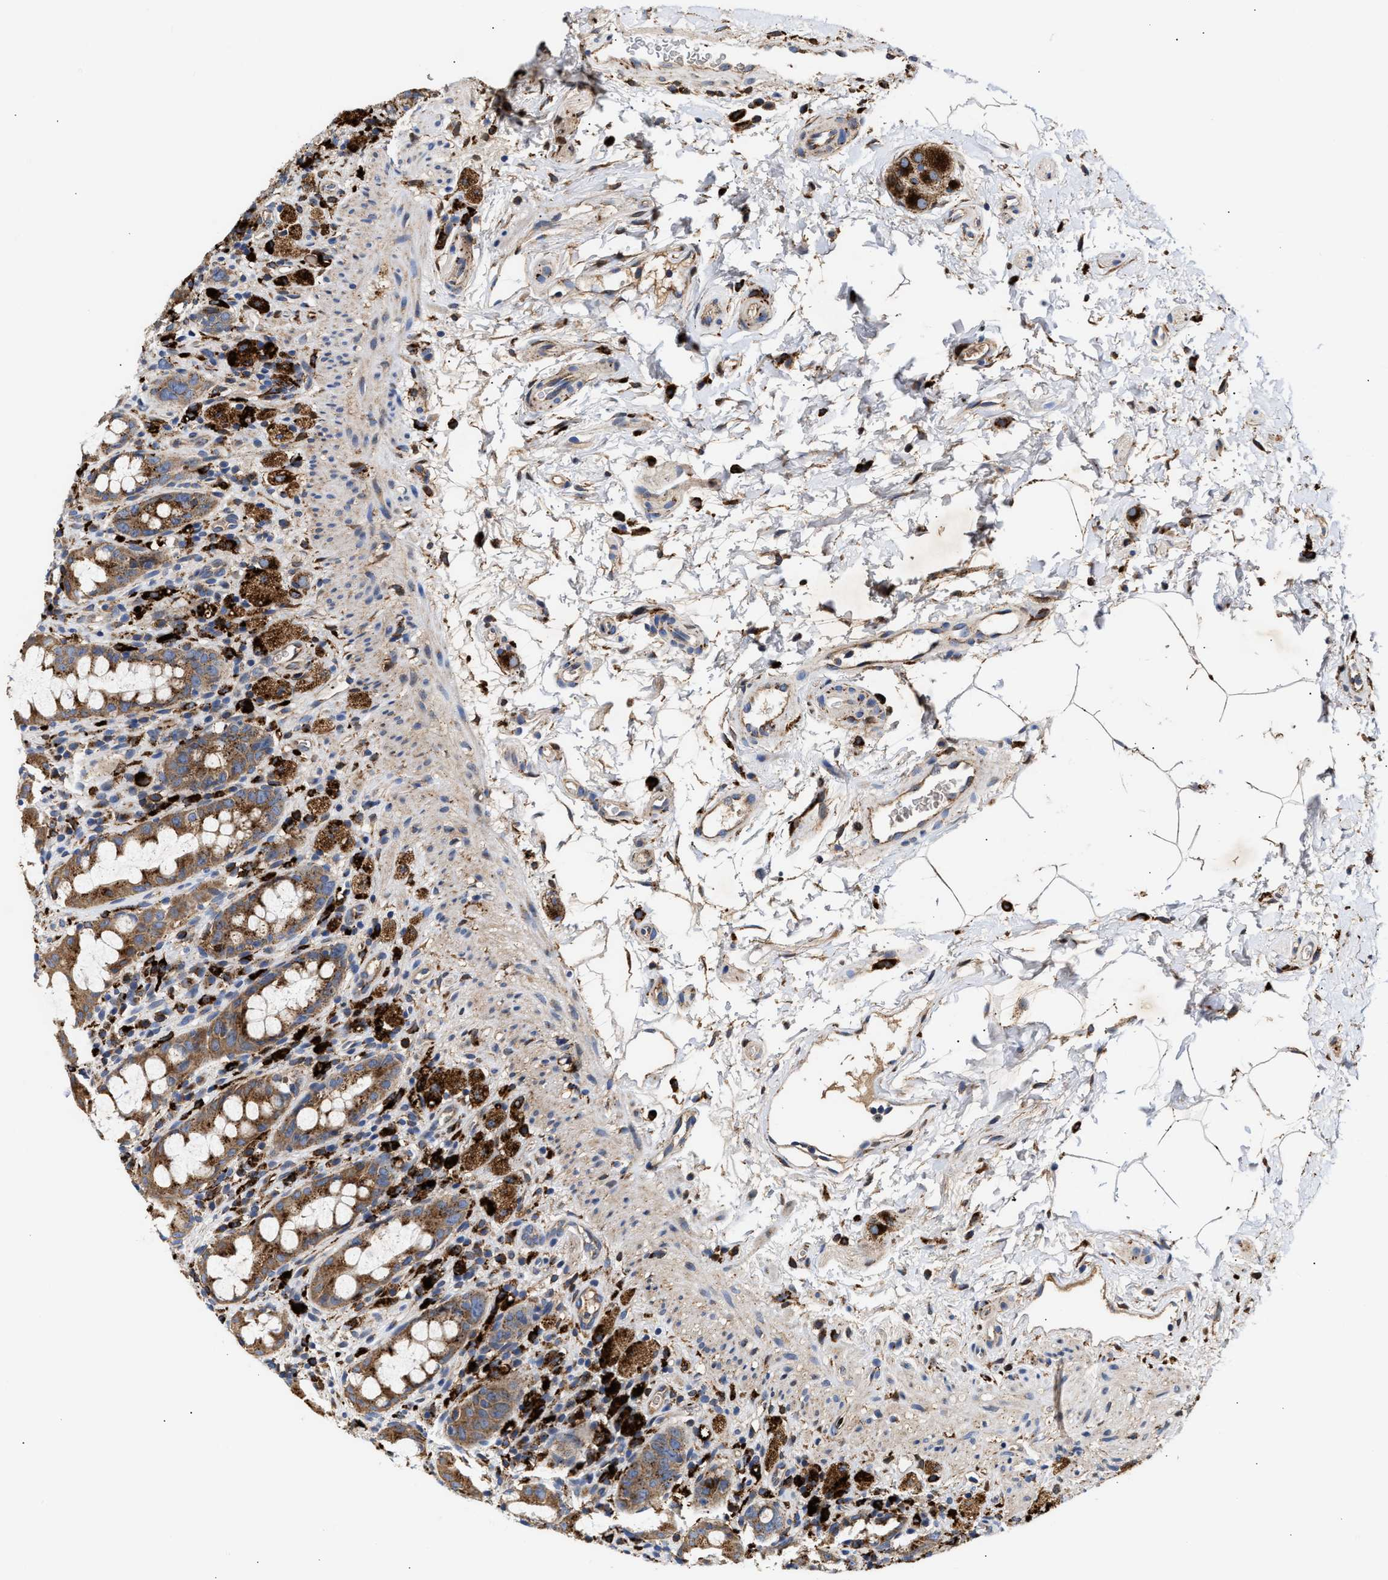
{"staining": {"intensity": "moderate", "quantity": ">75%", "location": "cytoplasmic/membranous"}, "tissue": "rectum", "cell_type": "Glandular cells", "image_type": "normal", "snomed": [{"axis": "morphology", "description": "Normal tissue, NOS"}, {"axis": "topography", "description": "Rectum"}], "caption": "Brown immunohistochemical staining in benign human rectum reveals moderate cytoplasmic/membranous expression in about >75% of glandular cells.", "gene": "CCDC146", "patient": {"sex": "male", "age": 44}}